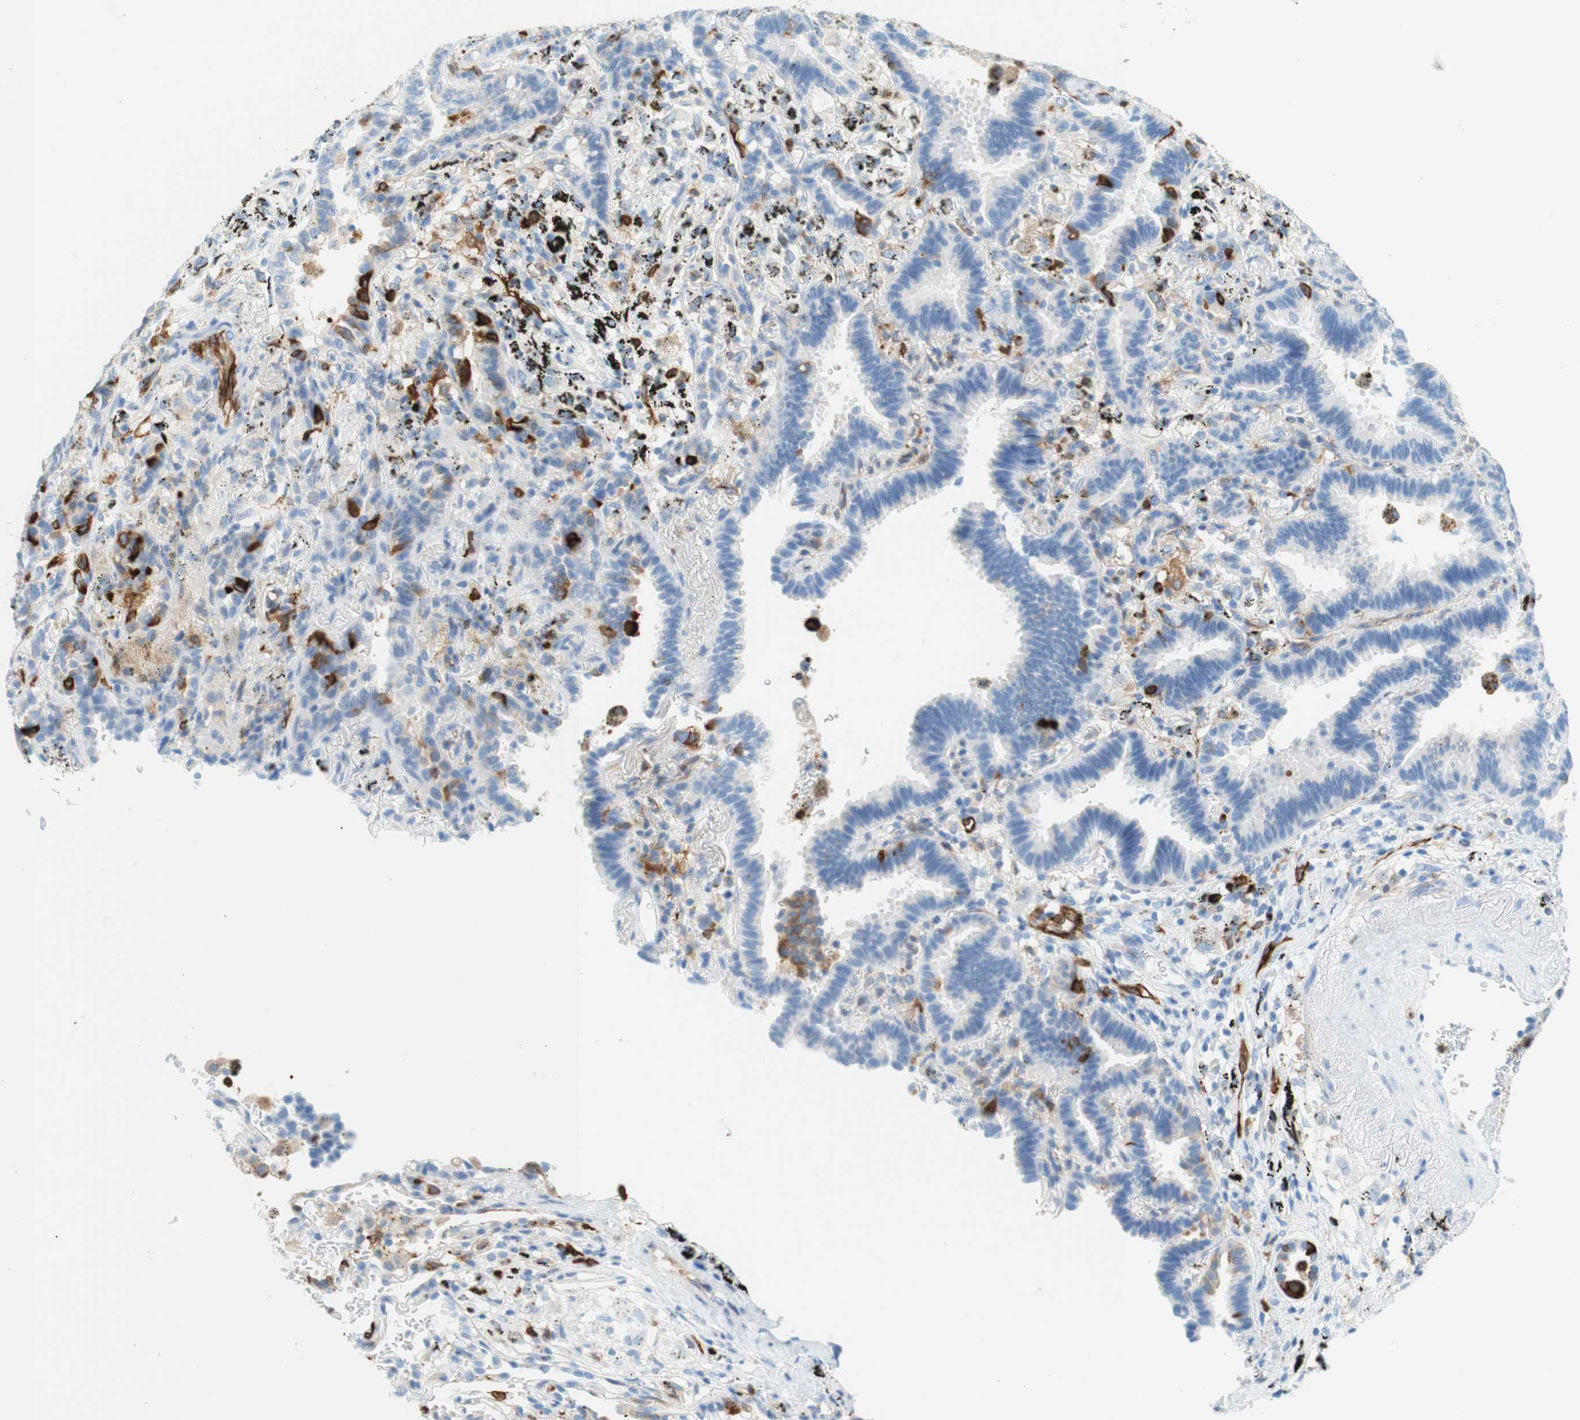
{"staining": {"intensity": "strong", "quantity": "<25%", "location": "cytoplasmic/membranous"}, "tissue": "lung cancer", "cell_type": "Tumor cells", "image_type": "cancer", "snomed": [{"axis": "morphology", "description": "Normal tissue, NOS"}, {"axis": "morphology", "description": "Adenocarcinoma, NOS"}, {"axis": "topography", "description": "Lung"}], "caption": "Lung cancer was stained to show a protein in brown. There is medium levels of strong cytoplasmic/membranous positivity in approximately <25% of tumor cells.", "gene": "STMN1", "patient": {"sex": "male", "age": 59}}